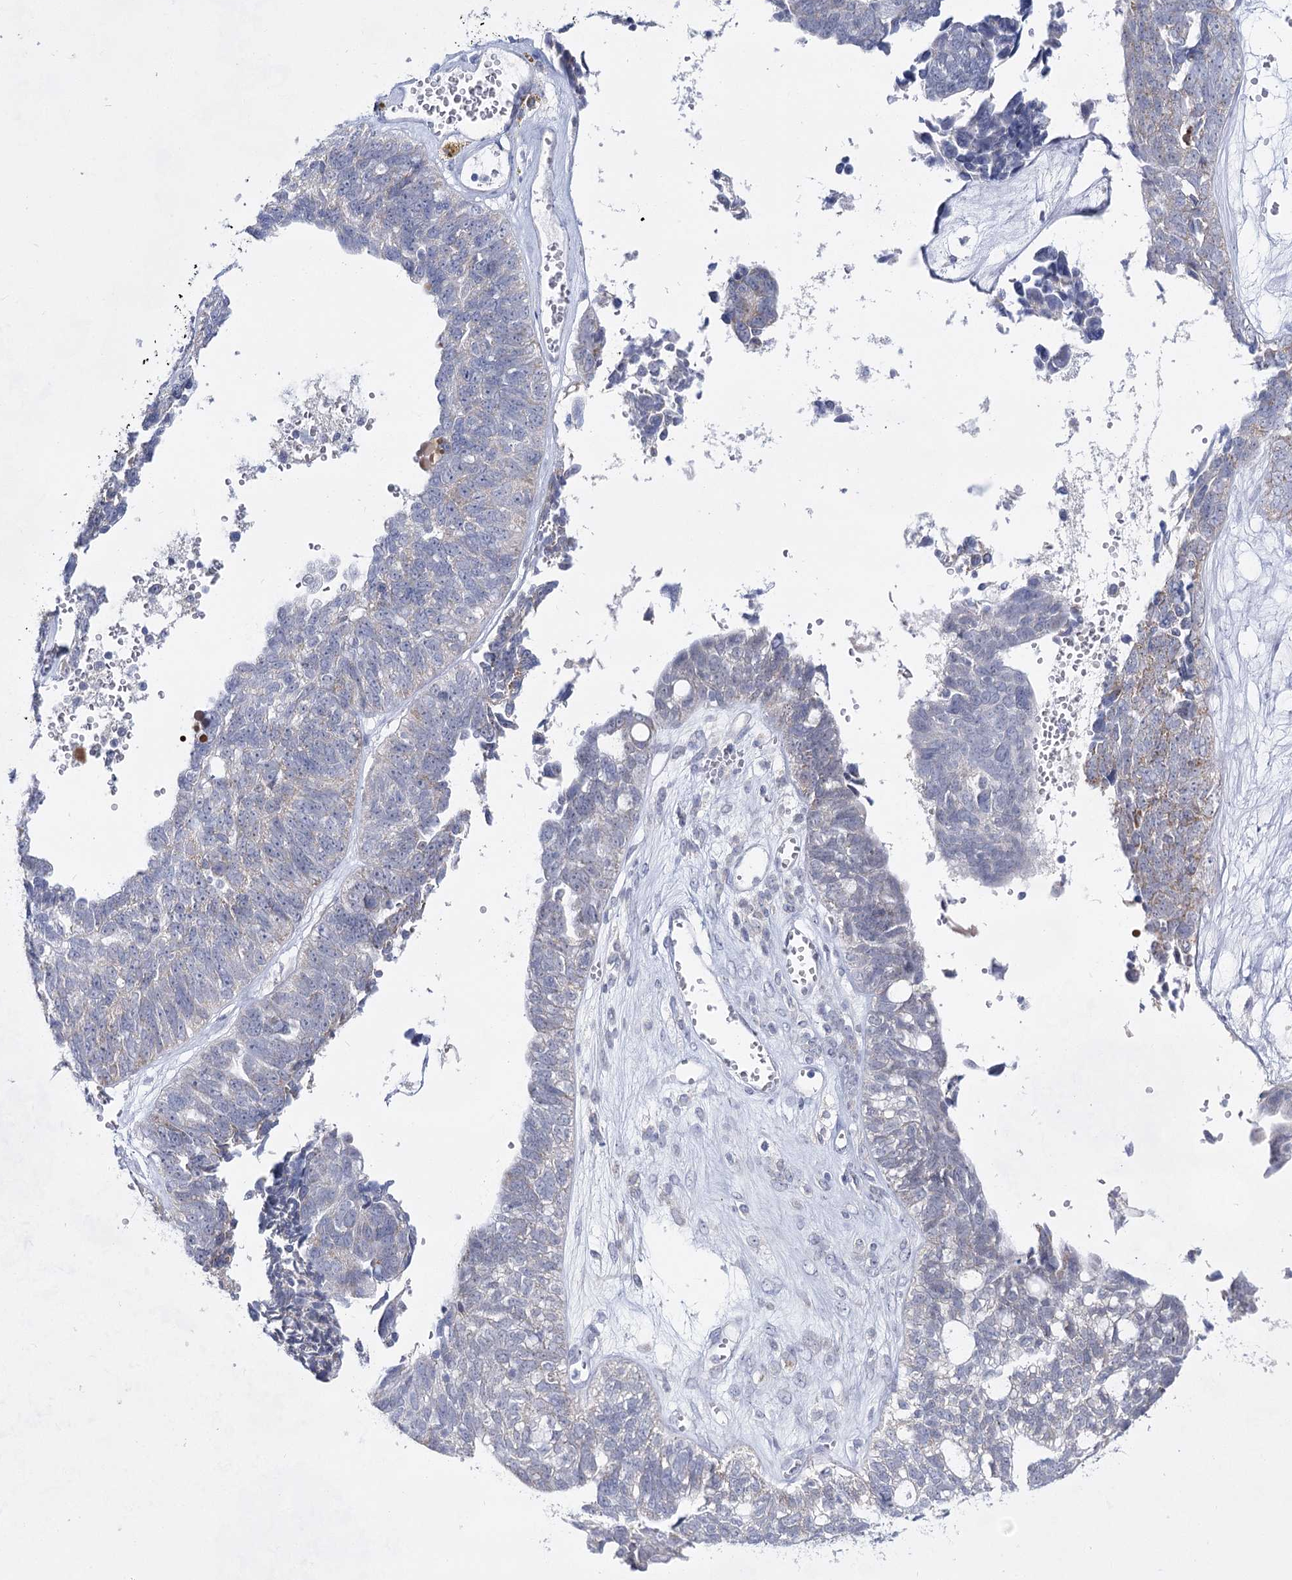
{"staining": {"intensity": "negative", "quantity": "none", "location": "none"}, "tissue": "ovarian cancer", "cell_type": "Tumor cells", "image_type": "cancer", "snomed": [{"axis": "morphology", "description": "Cystadenocarcinoma, serous, NOS"}, {"axis": "topography", "description": "Ovary"}], "caption": "Tumor cells show no significant expression in ovarian cancer (serous cystadenocarcinoma). (Immunohistochemistry (ihc), brightfield microscopy, high magnification).", "gene": "BPHL", "patient": {"sex": "female", "age": 79}}